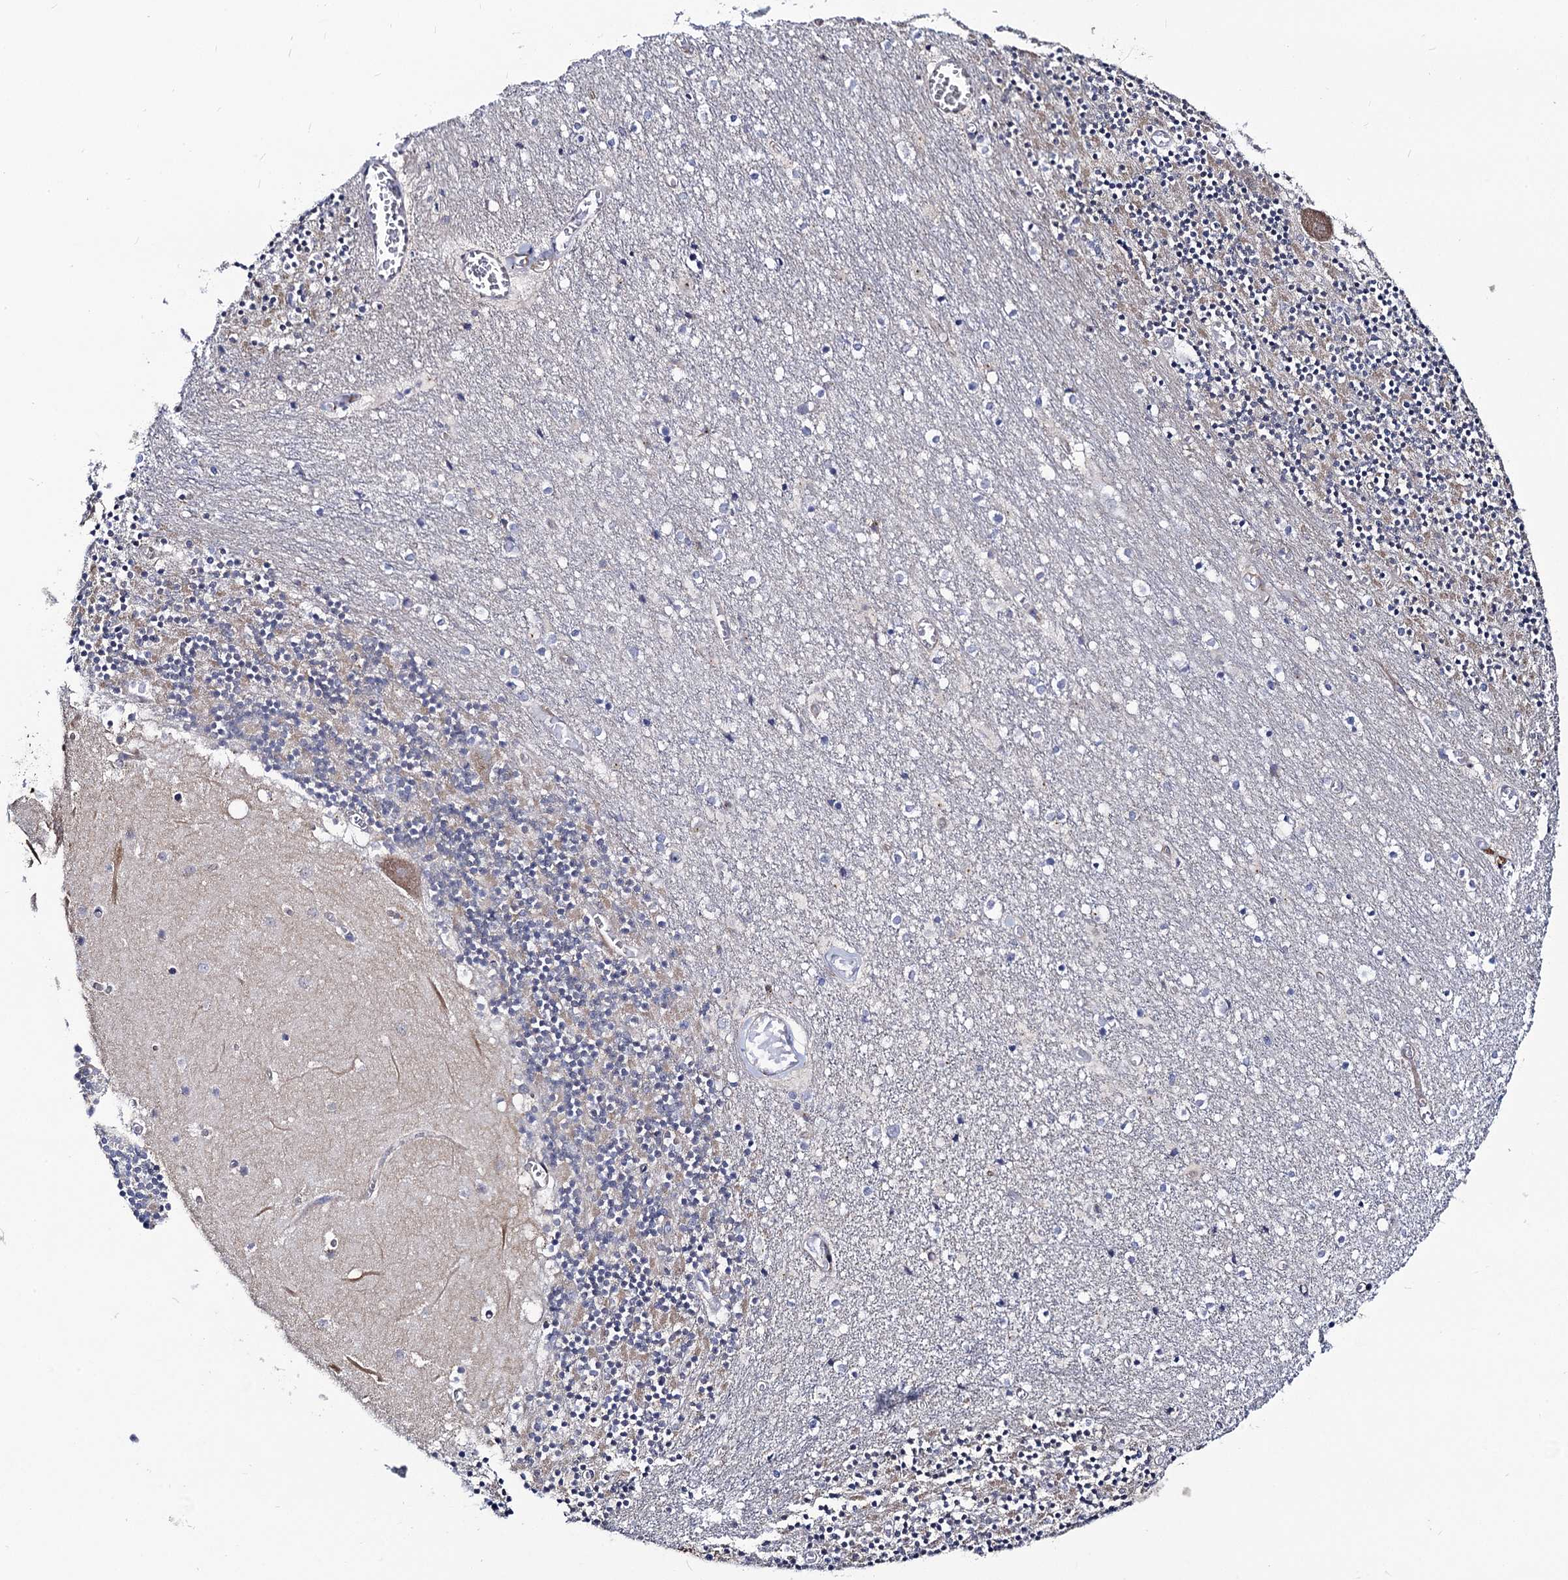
{"staining": {"intensity": "moderate", "quantity": "<25%", "location": "cytoplasmic/membranous"}, "tissue": "cerebellum", "cell_type": "Cells in granular layer", "image_type": "normal", "snomed": [{"axis": "morphology", "description": "Normal tissue, NOS"}, {"axis": "topography", "description": "Cerebellum"}], "caption": "Protein expression by immunohistochemistry exhibits moderate cytoplasmic/membranous expression in approximately <25% of cells in granular layer in benign cerebellum.", "gene": "DYDC1", "patient": {"sex": "female", "age": 28}}